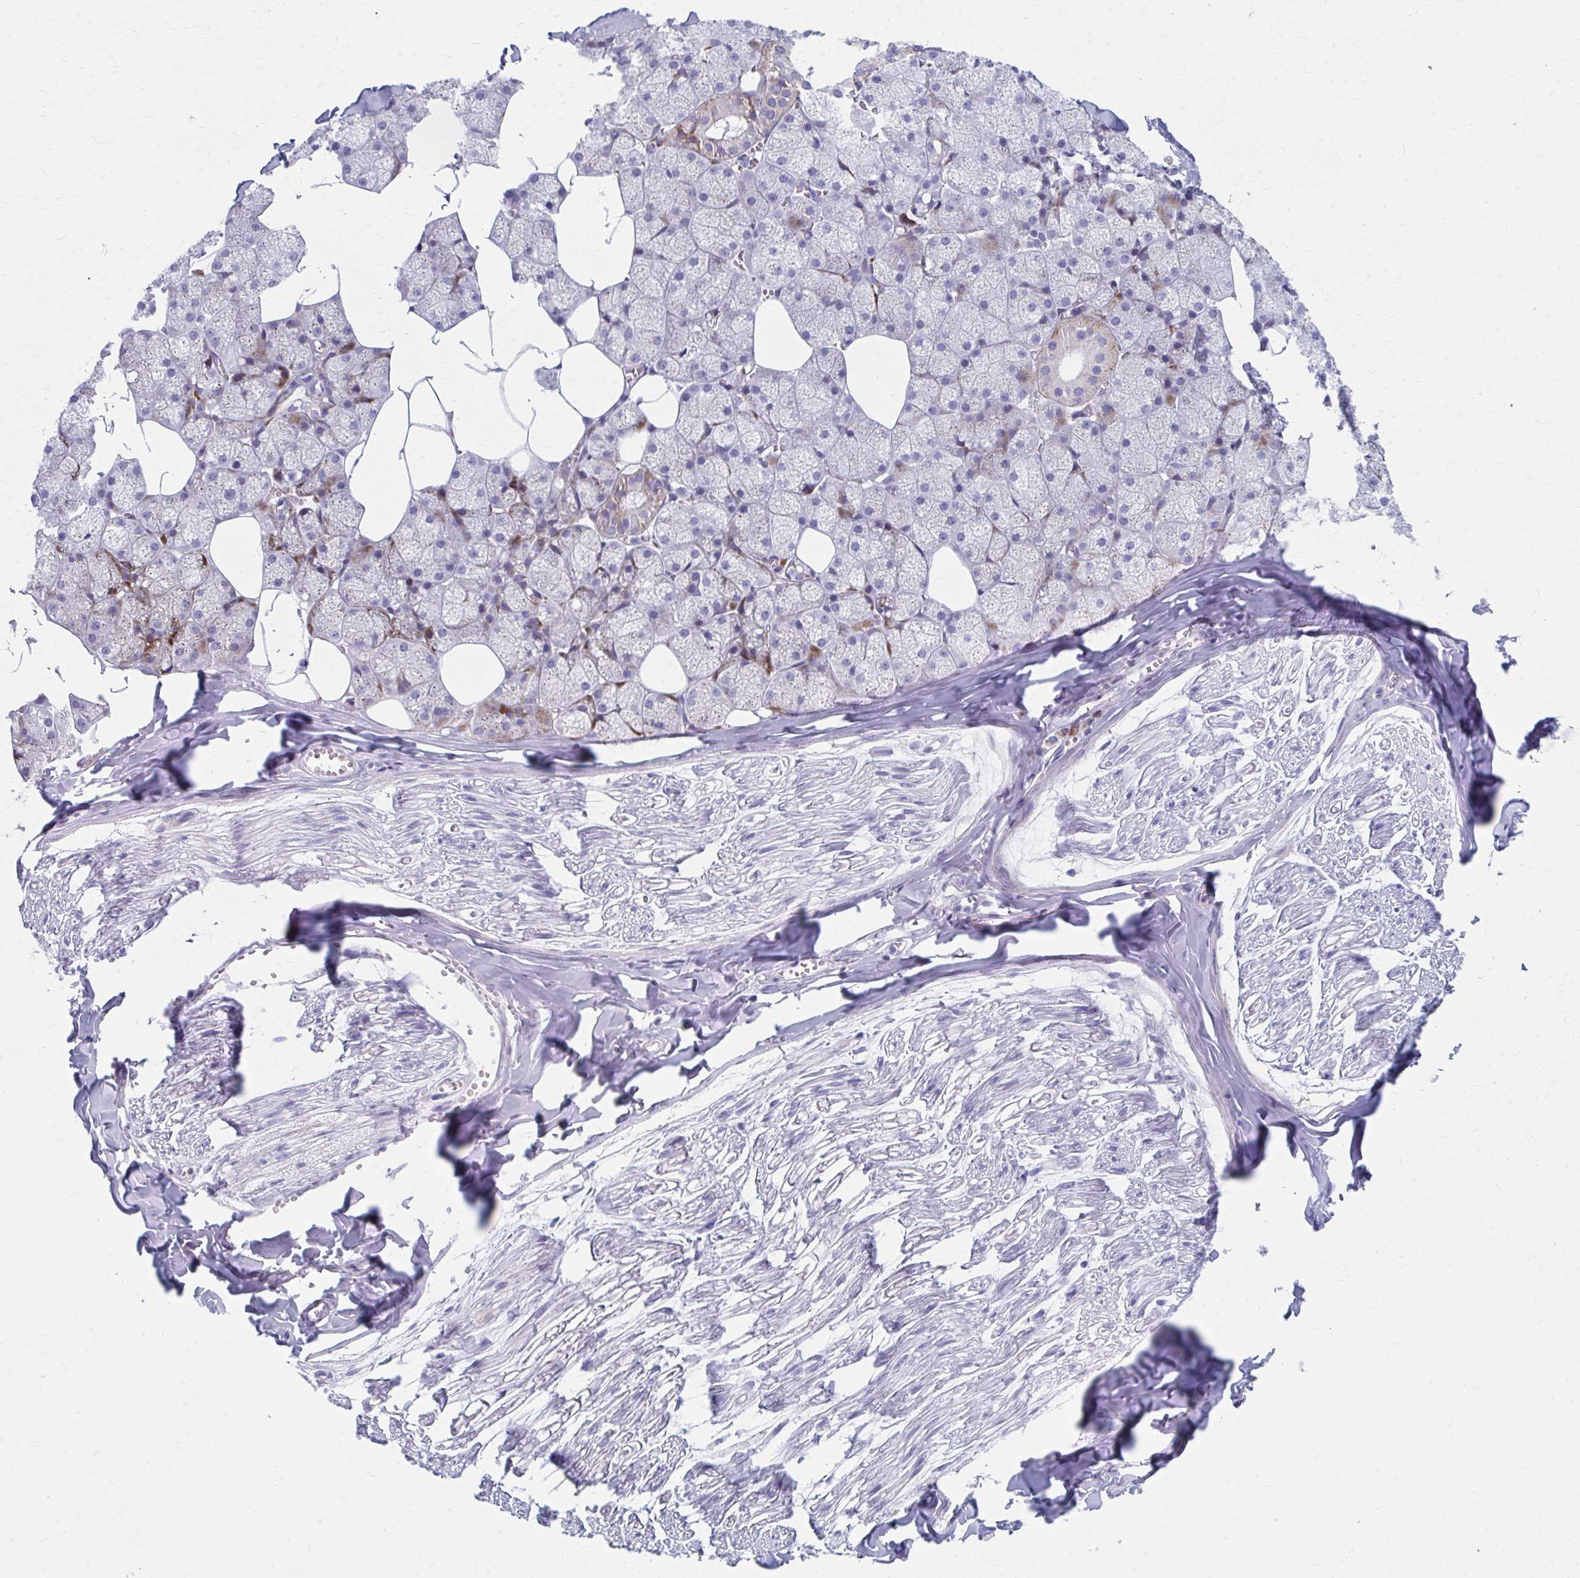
{"staining": {"intensity": "strong", "quantity": "<25%", "location": "cytoplasmic/membranous"}, "tissue": "salivary gland", "cell_type": "Glandular cells", "image_type": "normal", "snomed": [{"axis": "morphology", "description": "Normal tissue, NOS"}, {"axis": "topography", "description": "Salivary gland"}, {"axis": "topography", "description": "Peripheral nerve tissue"}], "caption": "Protein staining by immunohistochemistry (IHC) displays strong cytoplasmic/membranous staining in approximately <25% of glandular cells in normal salivary gland. The staining was performed using DAB to visualize the protein expression in brown, while the nuclei were stained in blue with hematoxylin (Magnification: 20x).", "gene": "OLFM2", "patient": {"sex": "male", "age": 38}}